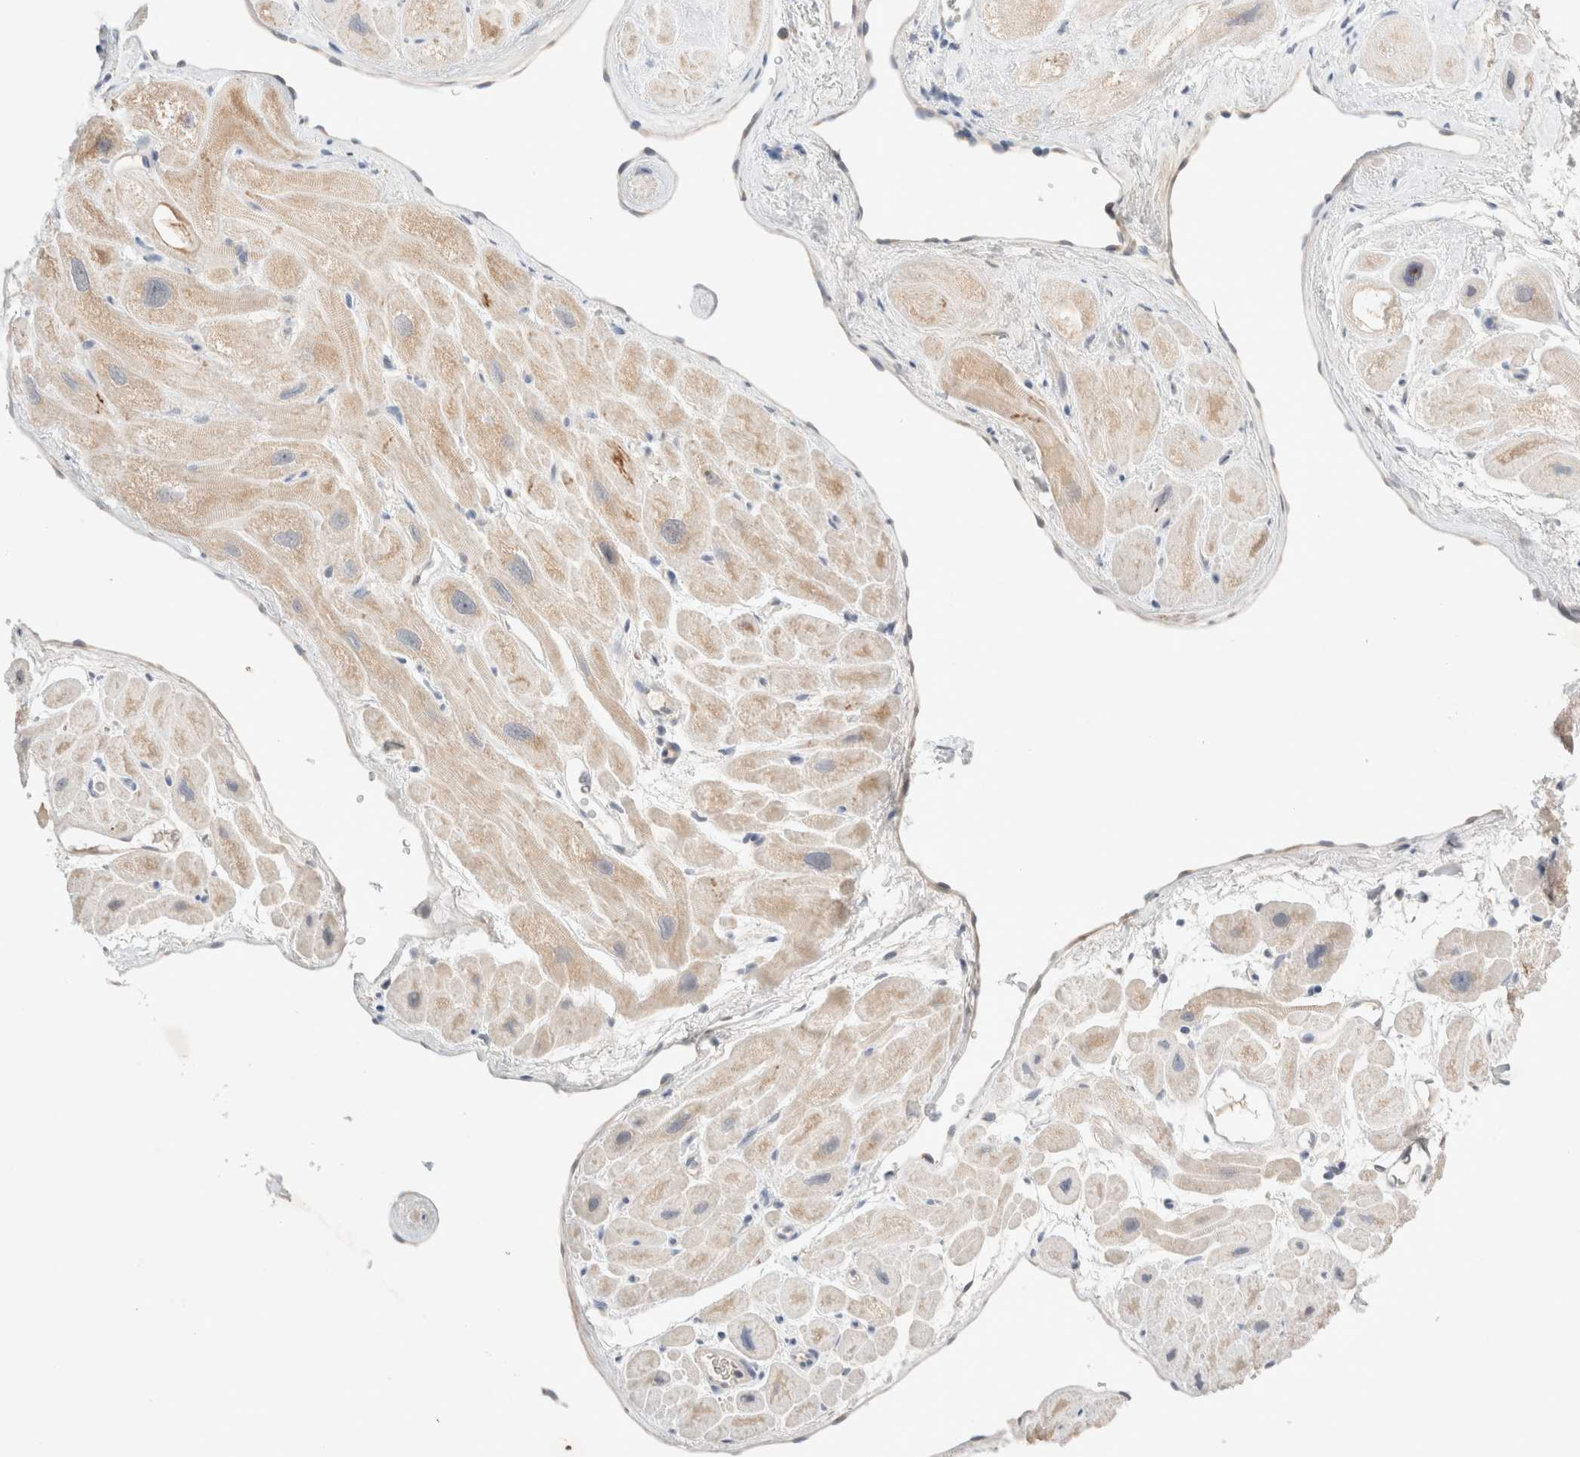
{"staining": {"intensity": "moderate", "quantity": "<25%", "location": "cytoplasmic/membranous"}, "tissue": "heart muscle", "cell_type": "Cardiomyocytes", "image_type": "normal", "snomed": [{"axis": "morphology", "description": "Normal tissue, NOS"}, {"axis": "topography", "description": "Heart"}], "caption": "A brown stain labels moderate cytoplasmic/membranous positivity of a protein in cardiomyocytes of unremarkable heart muscle. The protein is shown in brown color, while the nuclei are stained blue.", "gene": "SPATA20", "patient": {"sex": "male", "age": 49}}